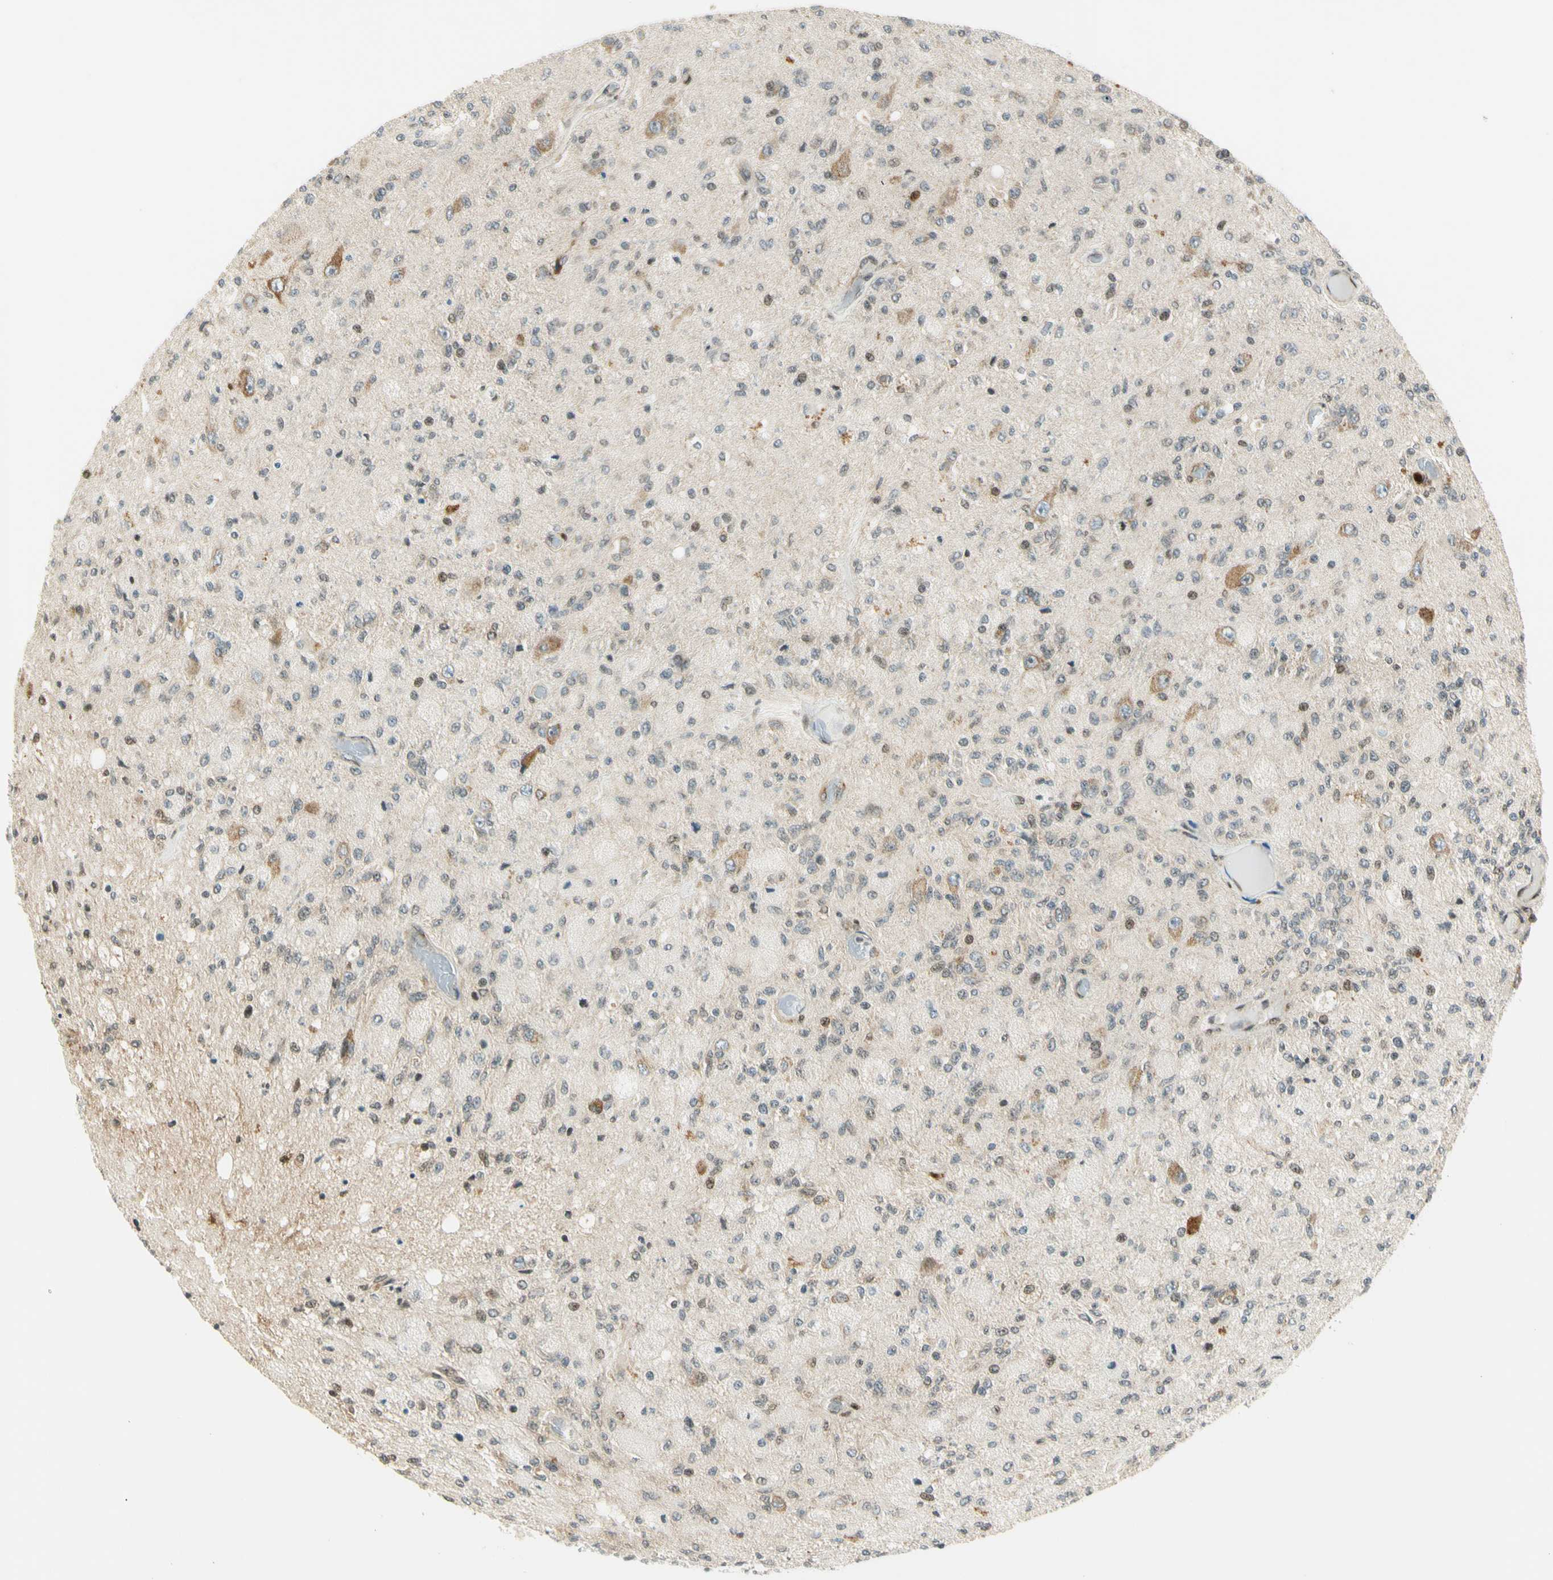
{"staining": {"intensity": "negative", "quantity": "none", "location": "none"}, "tissue": "glioma", "cell_type": "Tumor cells", "image_type": "cancer", "snomed": [{"axis": "morphology", "description": "Normal tissue, NOS"}, {"axis": "morphology", "description": "Glioma, malignant, High grade"}, {"axis": "topography", "description": "Cerebral cortex"}], "caption": "Protein analysis of malignant glioma (high-grade) shows no significant staining in tumor cells. (DAB (3,3'-diaminobenzidine) immunohistochemistry with hematoxylin counter stain).", "gene": "TPT1", "patient": {"sex": "male", "age": 77}}